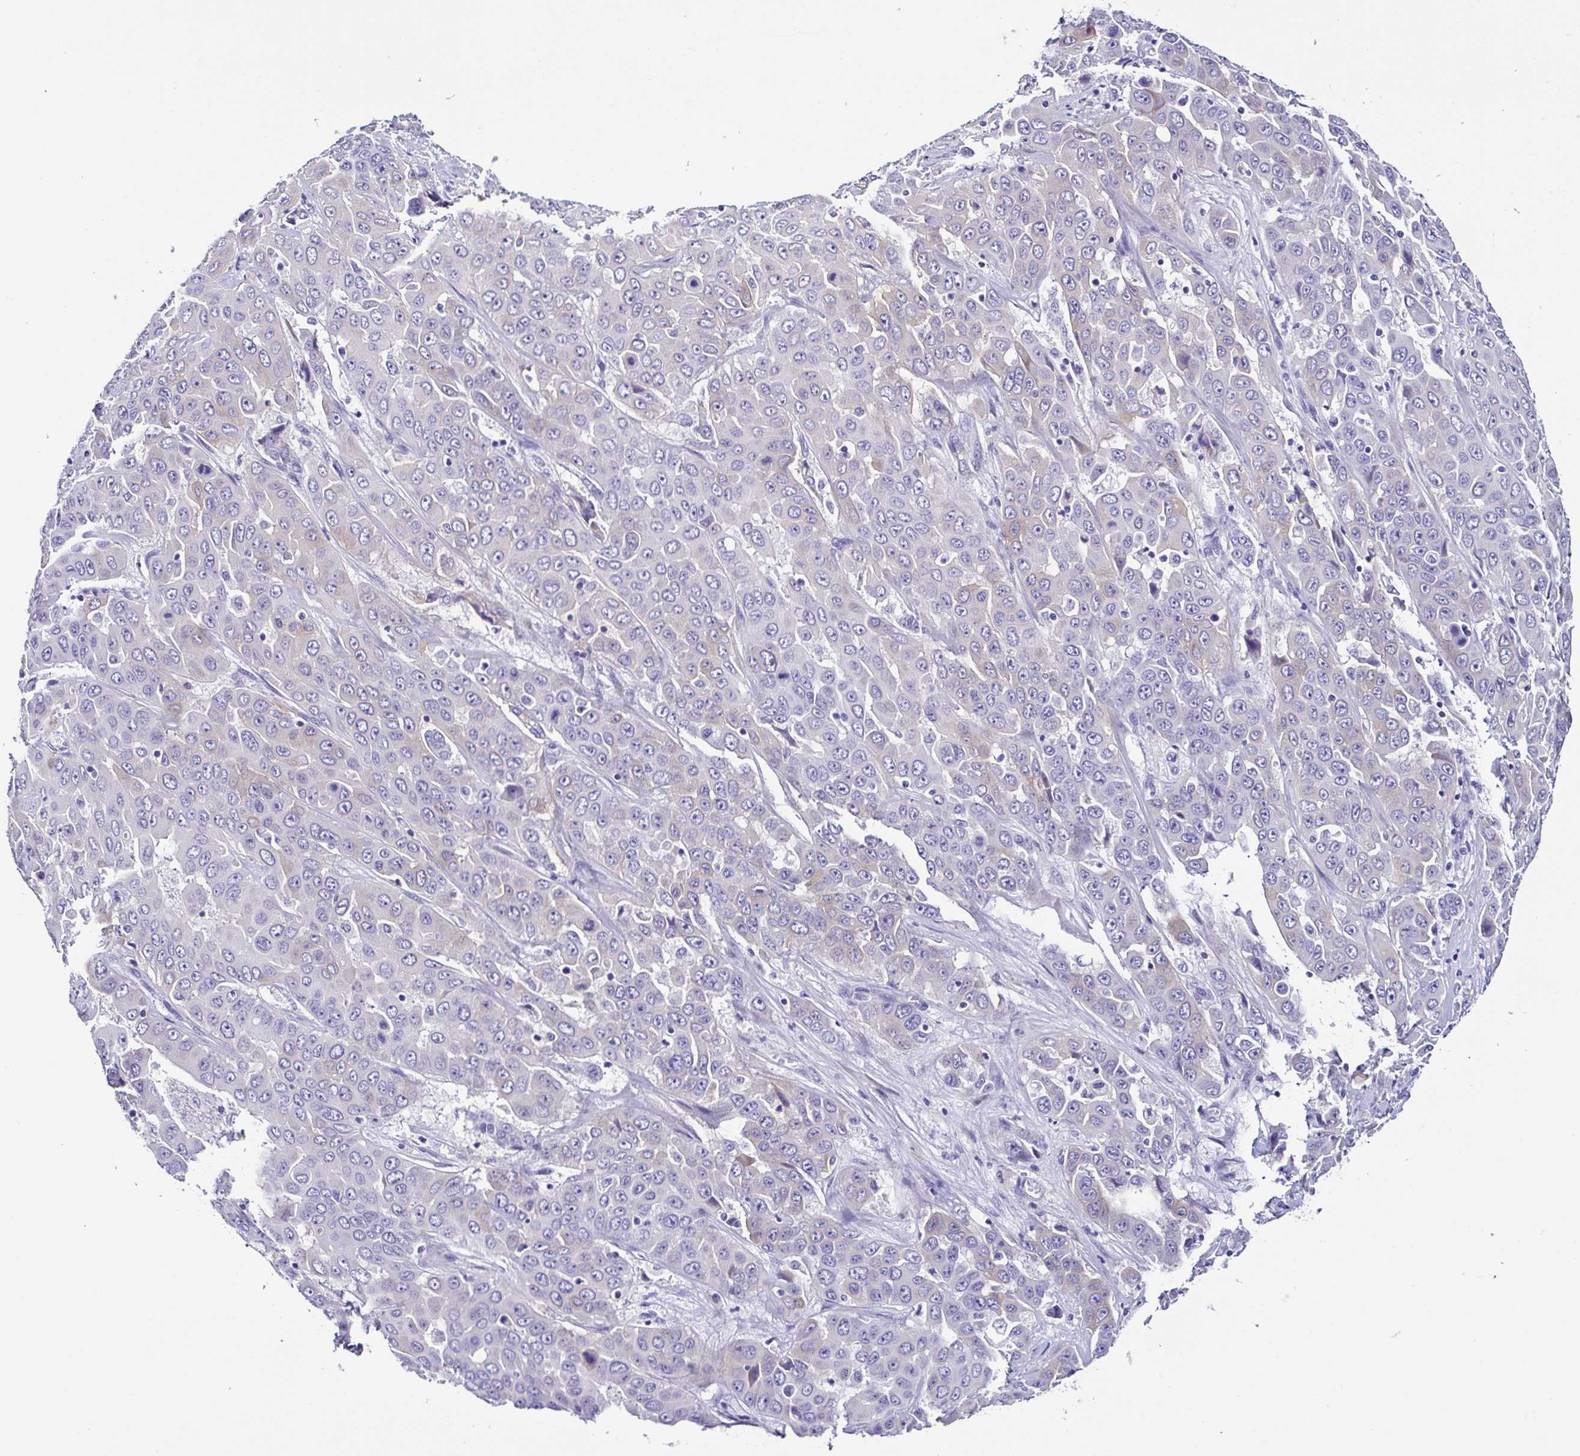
{"staining": {"intensity": "negative", "quantity": "none", "location": "none"}, "tissue": "liver cancer", "cell_type": "Tumor cells", "image_type": "cancer", "snomed": [{"axis": "morphology", "description": "Cholangiocarcinoma"}, {"axis": "topography", "description": "Liver"}], "caption": "Cholangiocarcinoma (liver) was stained to show a protein in brown. There is no significant staining in tumor cells. Brightfield microscopy of IHC stained with DAB (brown) and hematoxylin (blue), captured at high magnification.", "gene": "SRL", "patient": {"sex": "female", "age": 52}}